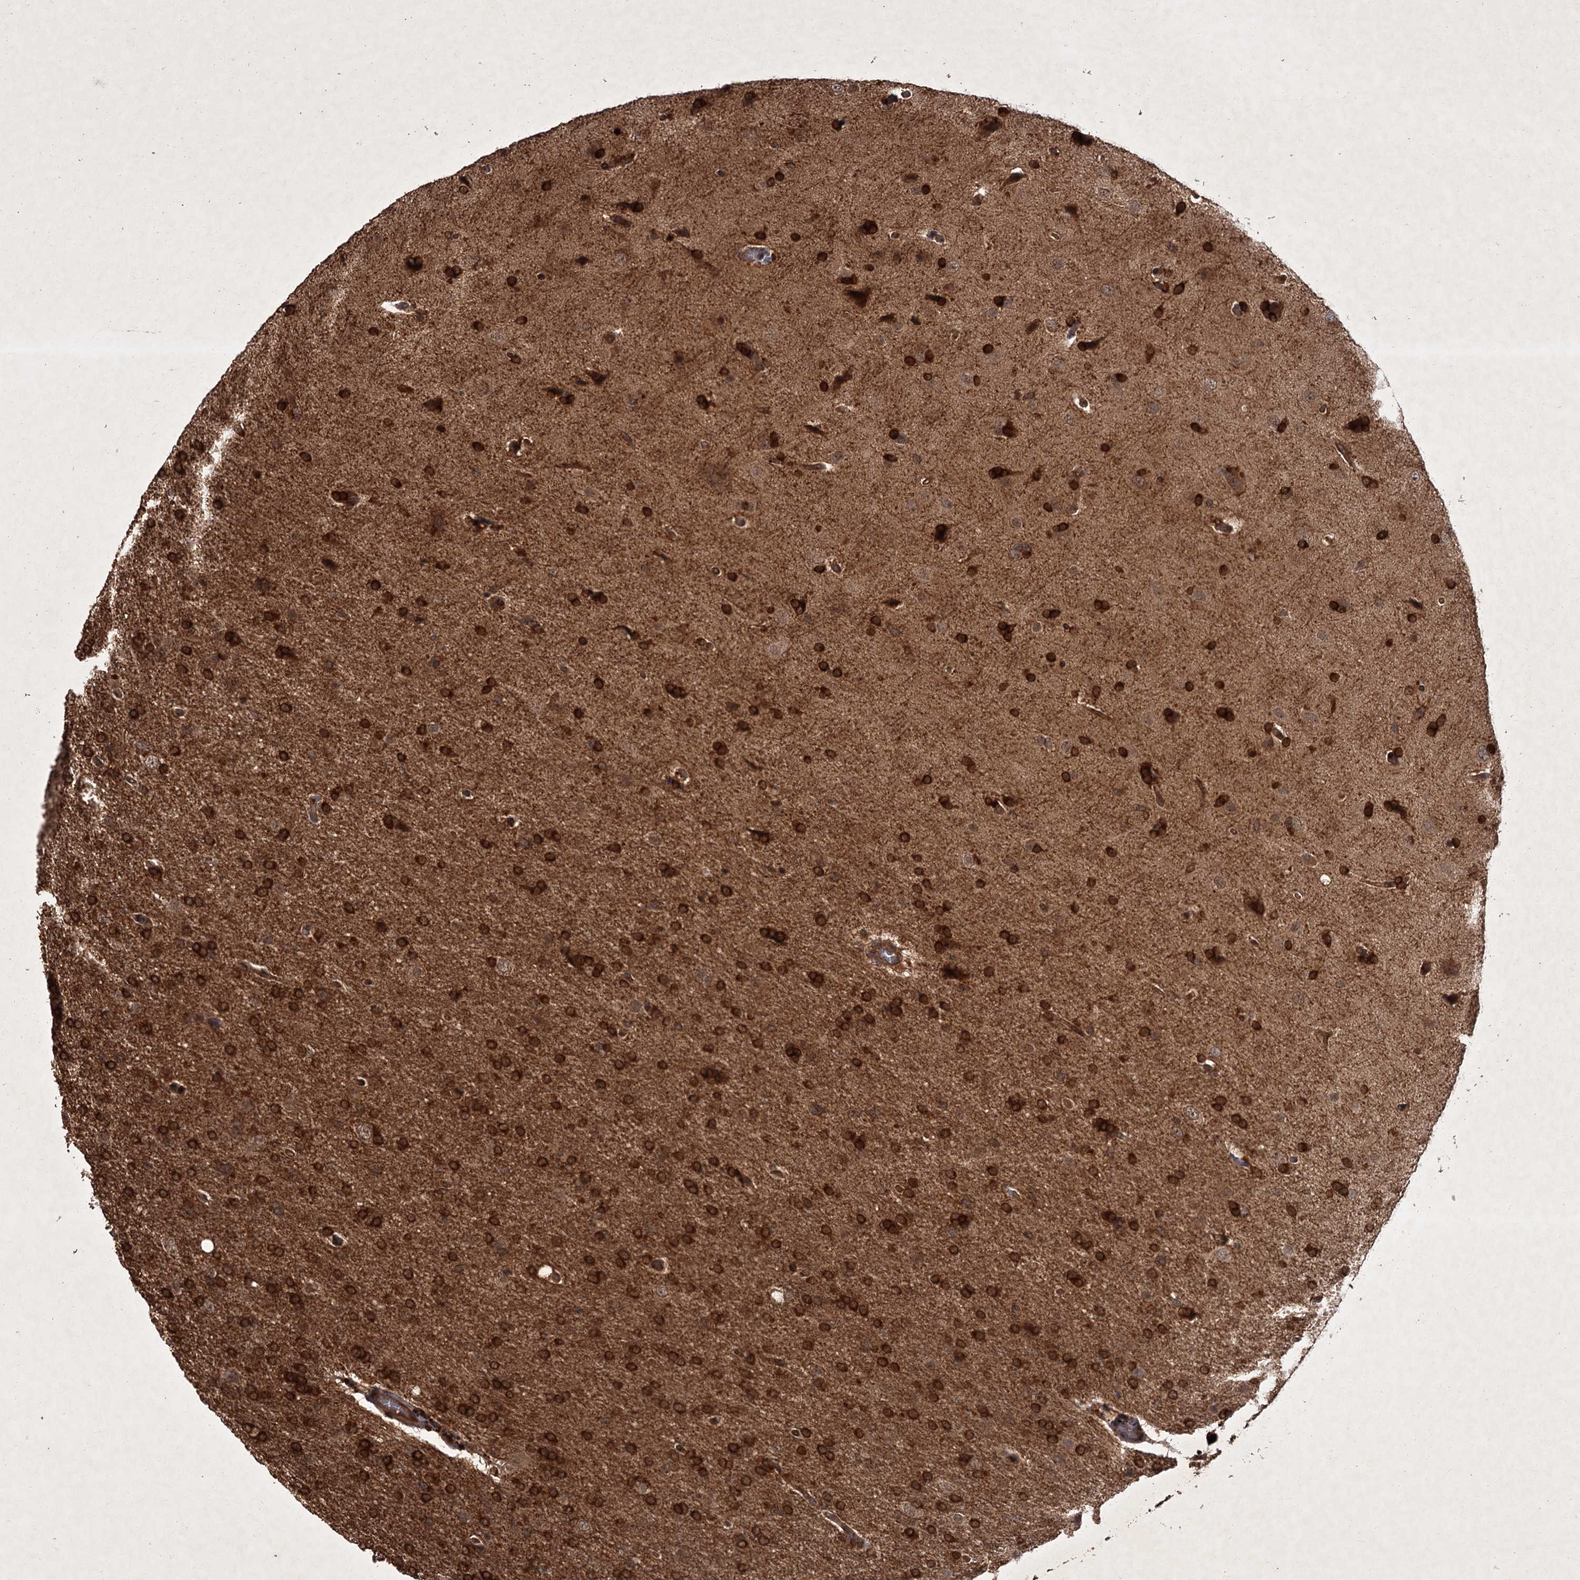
{"staining": {"intensity": "strong", "quantity": ">75%", "location": "cytoplasmic/membranous"}, "tissue": "glioma", "cell_type": "Tumor cells", "image_type": "cancer", "snomed": [{"axis": "morphology", "description": "Glioma, malignant, High grade"}, {"axis": "topography", "description": "Brain"}], "caption": "Strong cytoplasmic/membranous expression is appreciated in approximately >75% of tumor cells in glioma.", "gene": "TBC1D23", "patient": {"sex": "male", "age": 72}}